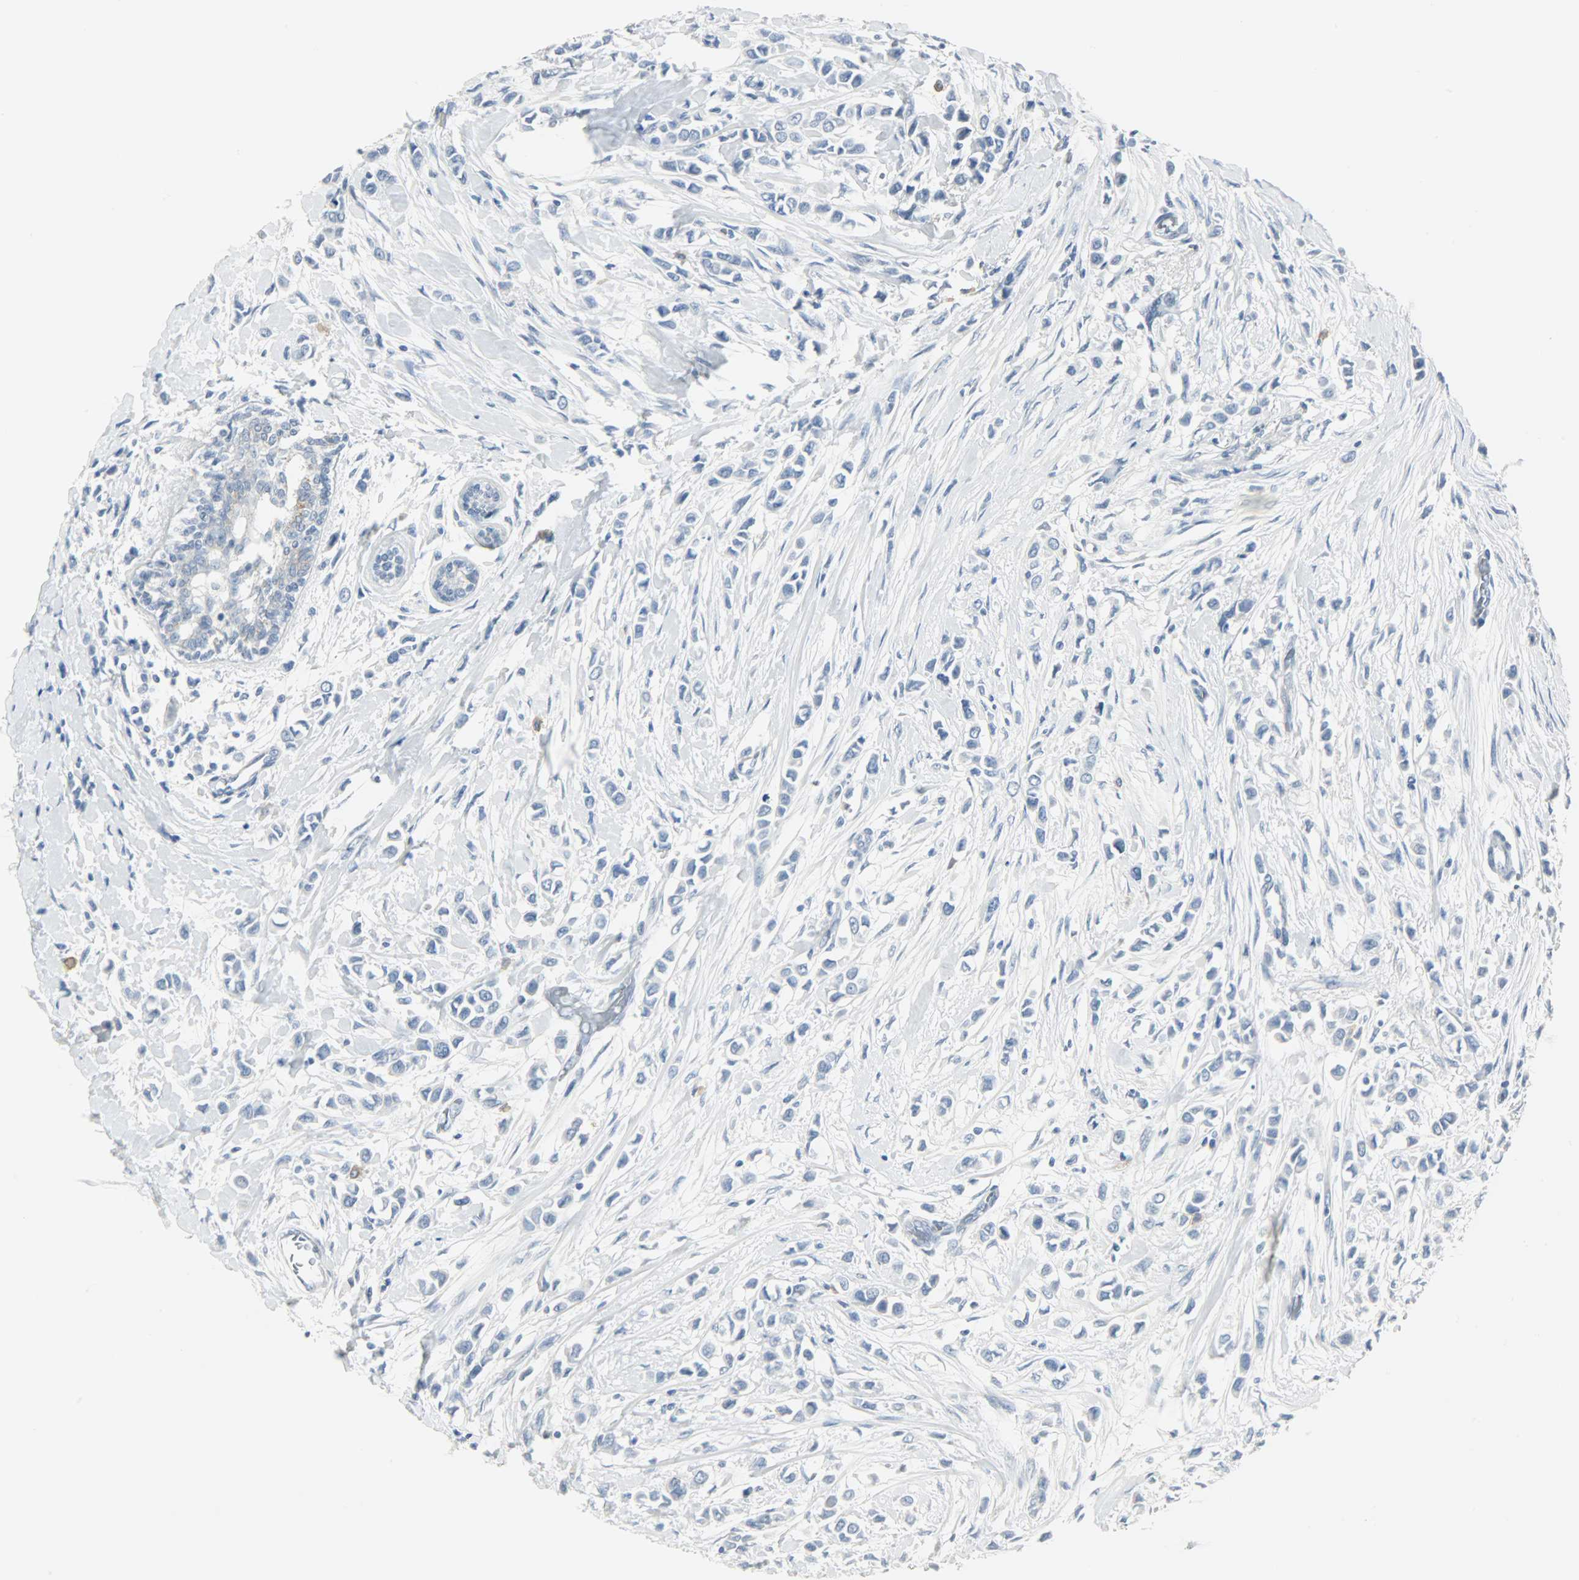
{"staining": {"intensity": "negative", "quantity": "none", "location": "none"}, "tissue": "breast cancer", "cell_type": "Tumor cells", "image_type": "cancer", "snomed": [{"axis": "morphology", "description": "Lobular carcinoma"}, {"axis": "topography", "description": "Breast"}], "caption": "This is an immunohistochemistry micrograph of human breast lobular carcinoma. There is no staining in tumor cells.", "gene": "KIT", "patient": {"sex": "female", "age": 51}}